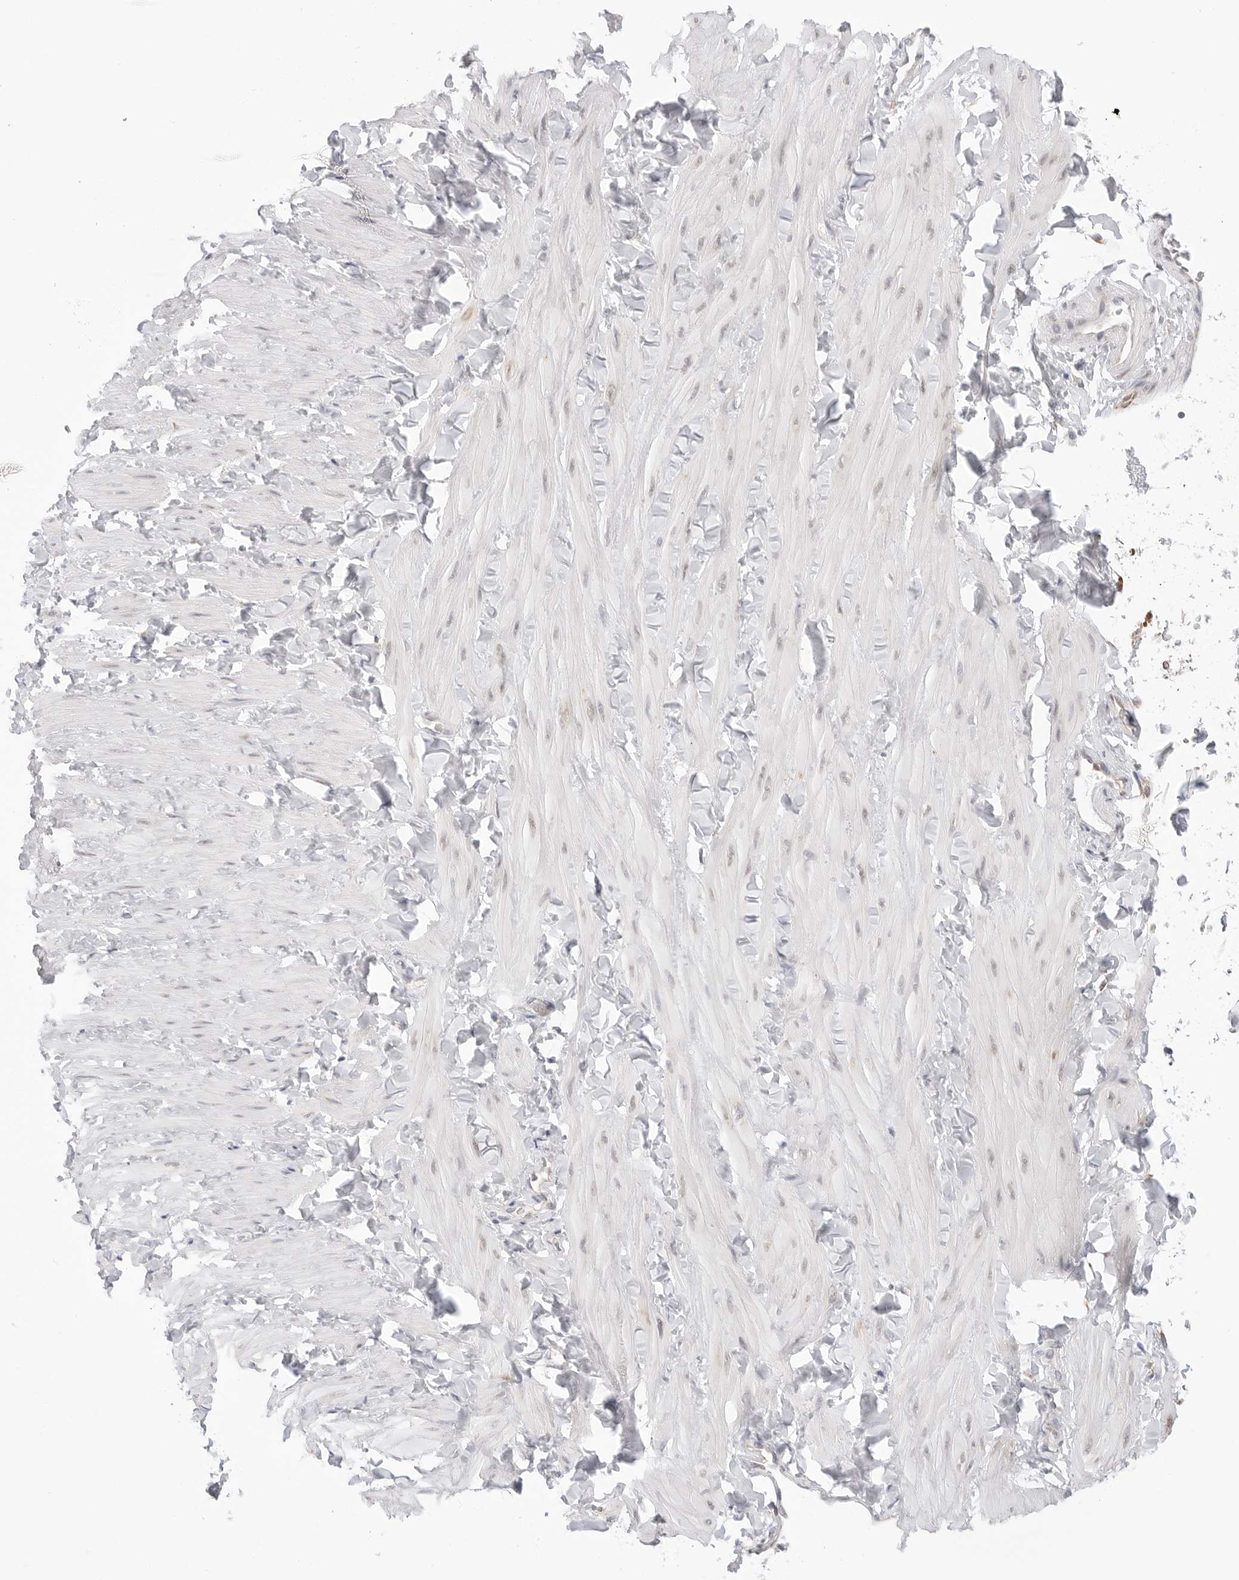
{"staining": {"intensity": "negative", "quantity": "none", "location": "none"}, "tissue": "adipose tissue", "cell_type": "Adipocytes", "image_type": "normal", "snomed": [{"axis": "morphology", "description": "Normal tissue, NOS"}, {"axis": "topography", "description": "Adipose tissue"}, {"axis": "topography", "description": "Vascular tissue"}, {"axis": "topography", "description": "Peripheral nerve tissue"}], "caption": "This photomicrograph is of unremarkable adipose tissue stained with IHC to label a protein in brown with the nuclei are counter-stained blue. There is no staining in adipocytes. (DAB IHC, high magnification).", "gene": "RPN1", "patient": {"sex": "male", "age": 25}}